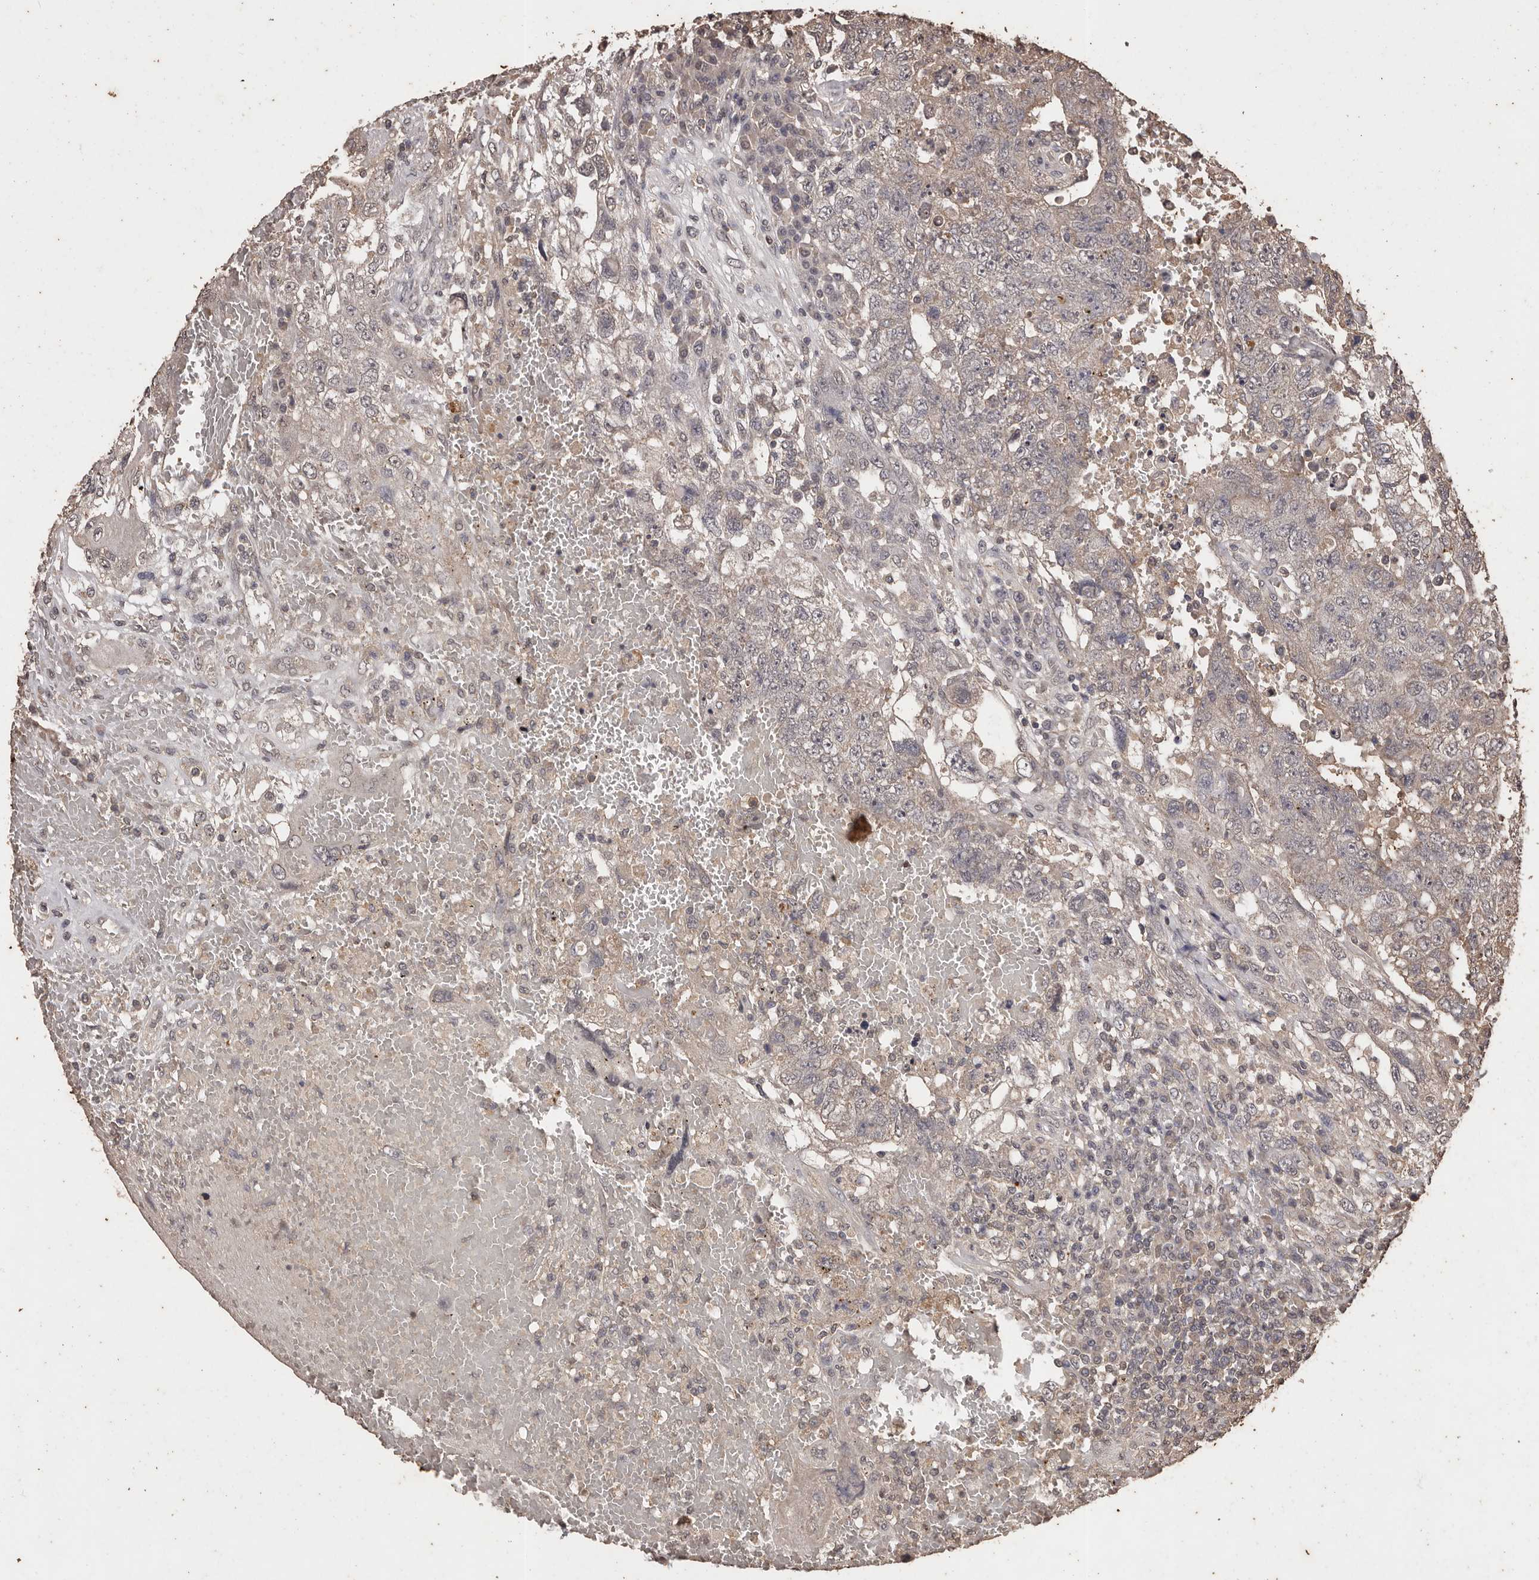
{"staining": {"intensity": "negative", "quantity": "none", "location": "none"}, "tissue": "testis cancer", "cell_type": "Tumor cells", "image_type": "cancer", "snomed": [{"axis": "morphology", "description": "Carcinoma, Embryonal, NOS"}, {"axis": "topography", "description": "Testis"}], "caption": "IHC micrograph of embryonal carcinoma (testis) stained for a protein (brown), which exhibits no positivity in tumor cells. (DAB (3,3'-diaminobenzidine) immunohistochemistry with hematoxylin counter stain).", "gene": "NAV1", "patient": {"sex": "male", "age": 26}}